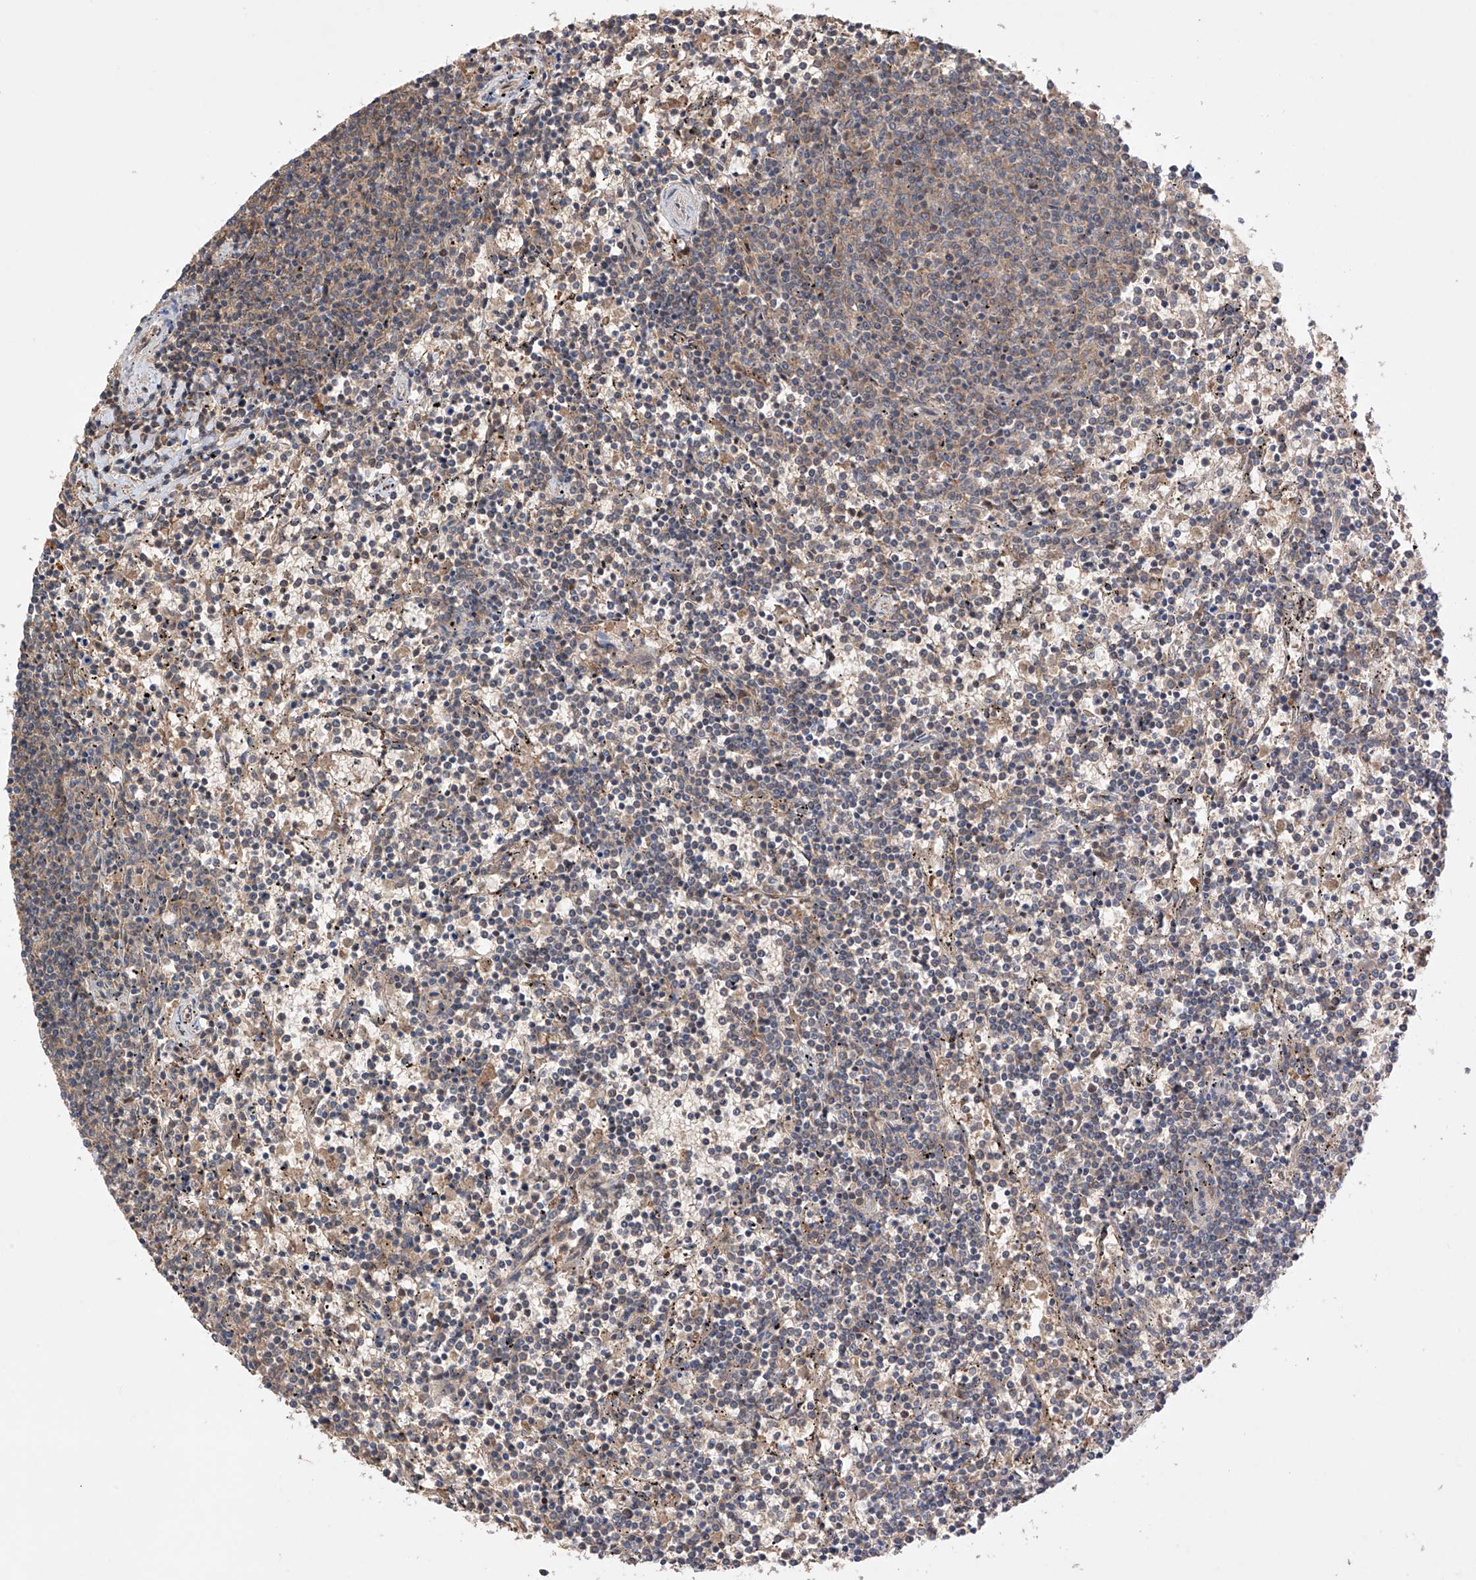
{"staining": {"intensity": "weak", "quantity": "25%-75%", "location": "cytoplasmic/membranous"}, "tissue": "lymphoma", "cell_type": "Tumor cells", "image_type": "cancer", "snomed": [{"axis": "morphology", "description": "Malignant lymphoma, non-Hodgkin's type, Low grade"}, {"axis": "topography", "description": "Spleen"}], "caption": "An immunohistochemistry image of tumor tissue is shown. Protein staining in brown highlights weak cytoplasmic/membranous positivity in malignant lymphoma, non-Hodgkin's type (low-grade) within tumor cells. (IHC, brightfield microscopy, high magnification).", "gene": "SDHAF4", "patient": {"sex": "female", "age": 50}}